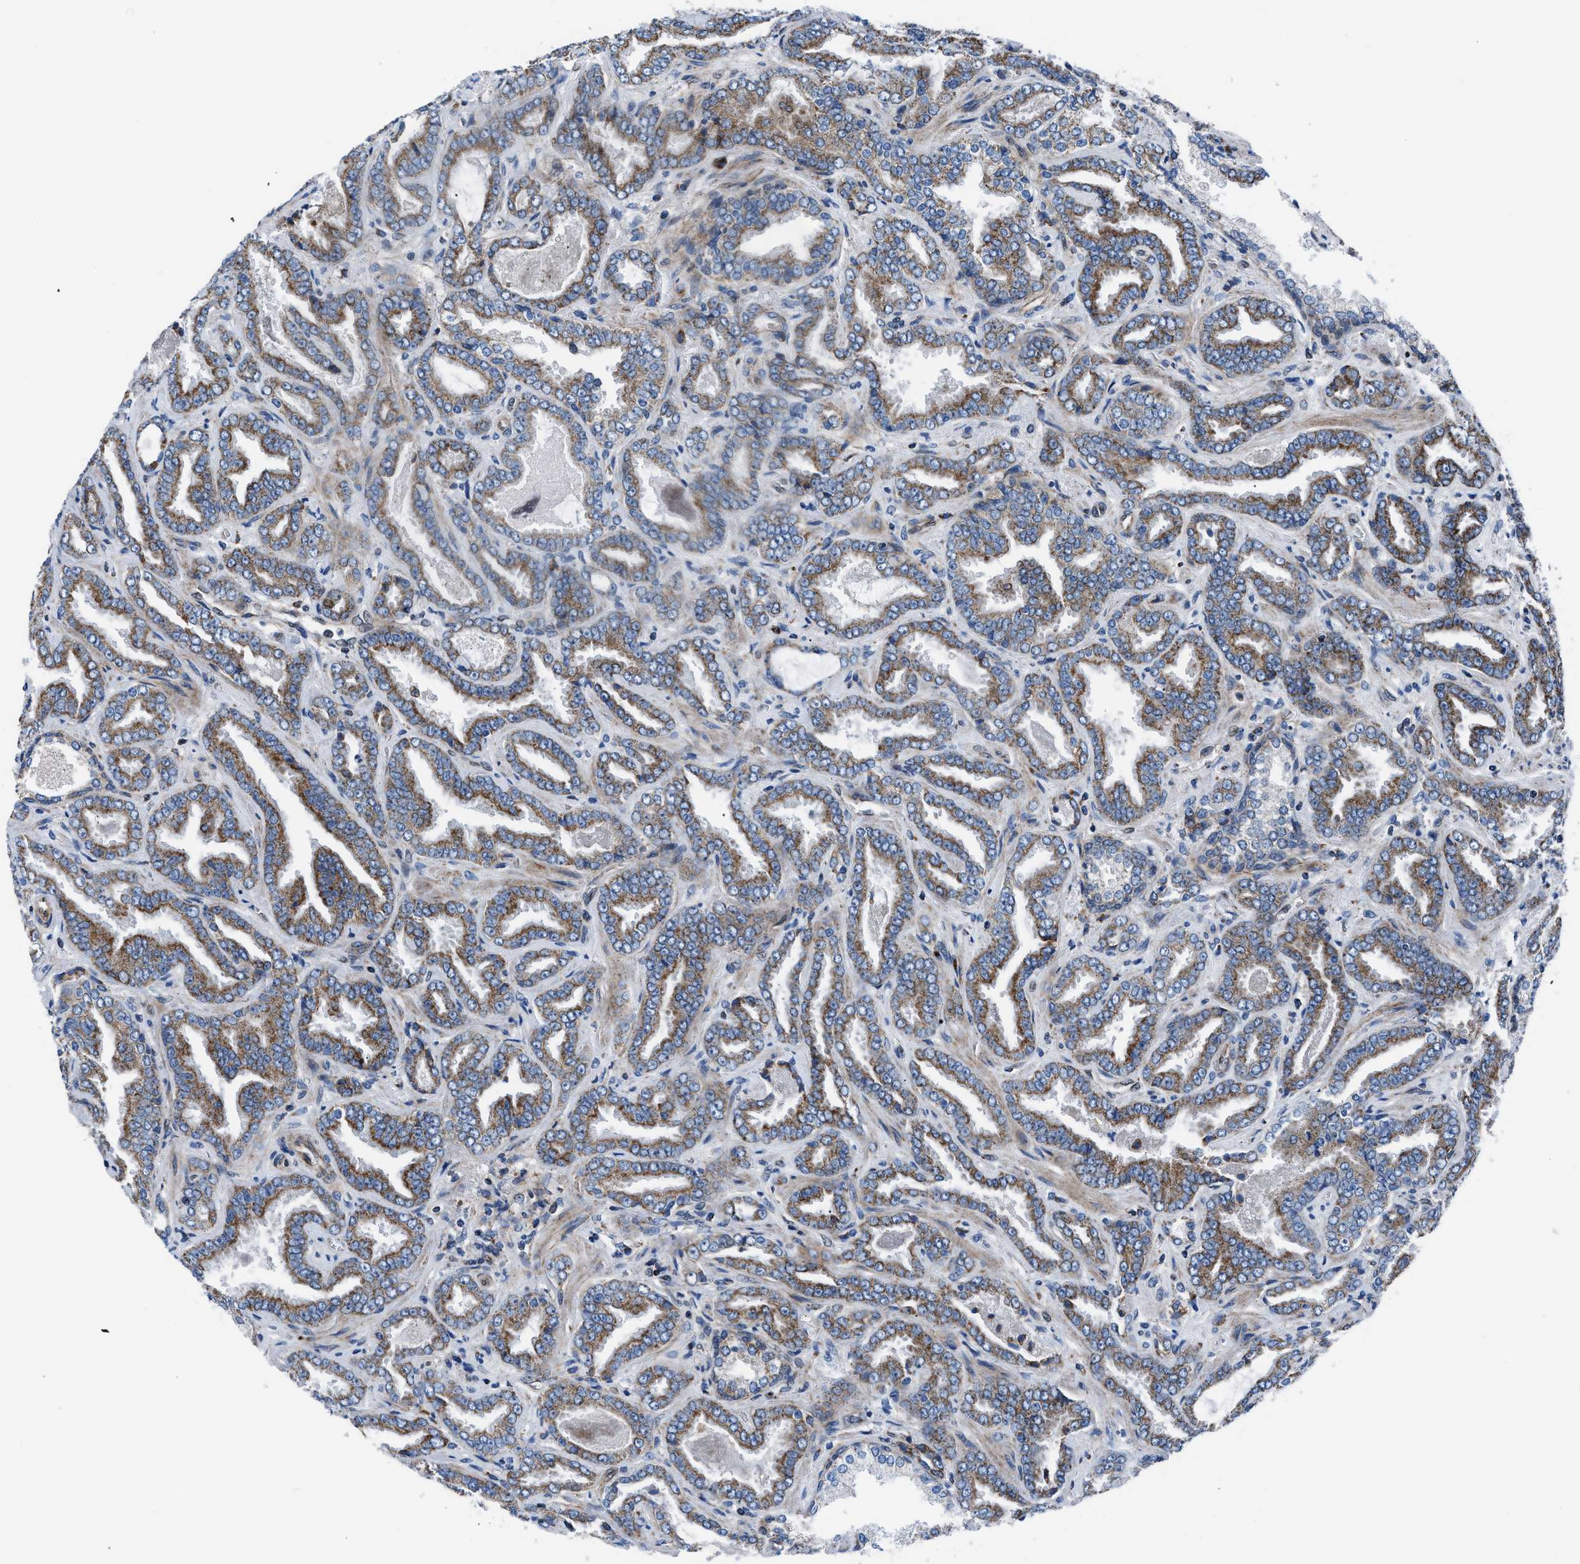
{"staining": {"intensity": "moderate", "quantity": ">75%", "location": "cytoplasmic/membranous"}, "tissue": "prostate cancer", "cell_type": "Tumor cells", "image_type": "cancer", "snomed": [{"axis": "morphology", "description": "Adenocarcinoma, Low grade"}, {"axis": "topography", "description": "Prostate"}], "caption": "High-magnification brightfield microscopy of prostate low-grade adenocarcinoma stained with DAB (3,3'-diaminobenzidine) (brown) and counterstained with hematoxylin (blue). tumor cells exhibit moderate cytoplasmic/membranous staining is present in about>75% of cells.", "gene": "LMO2", "patient": {"sex": "male", "age": 60}}